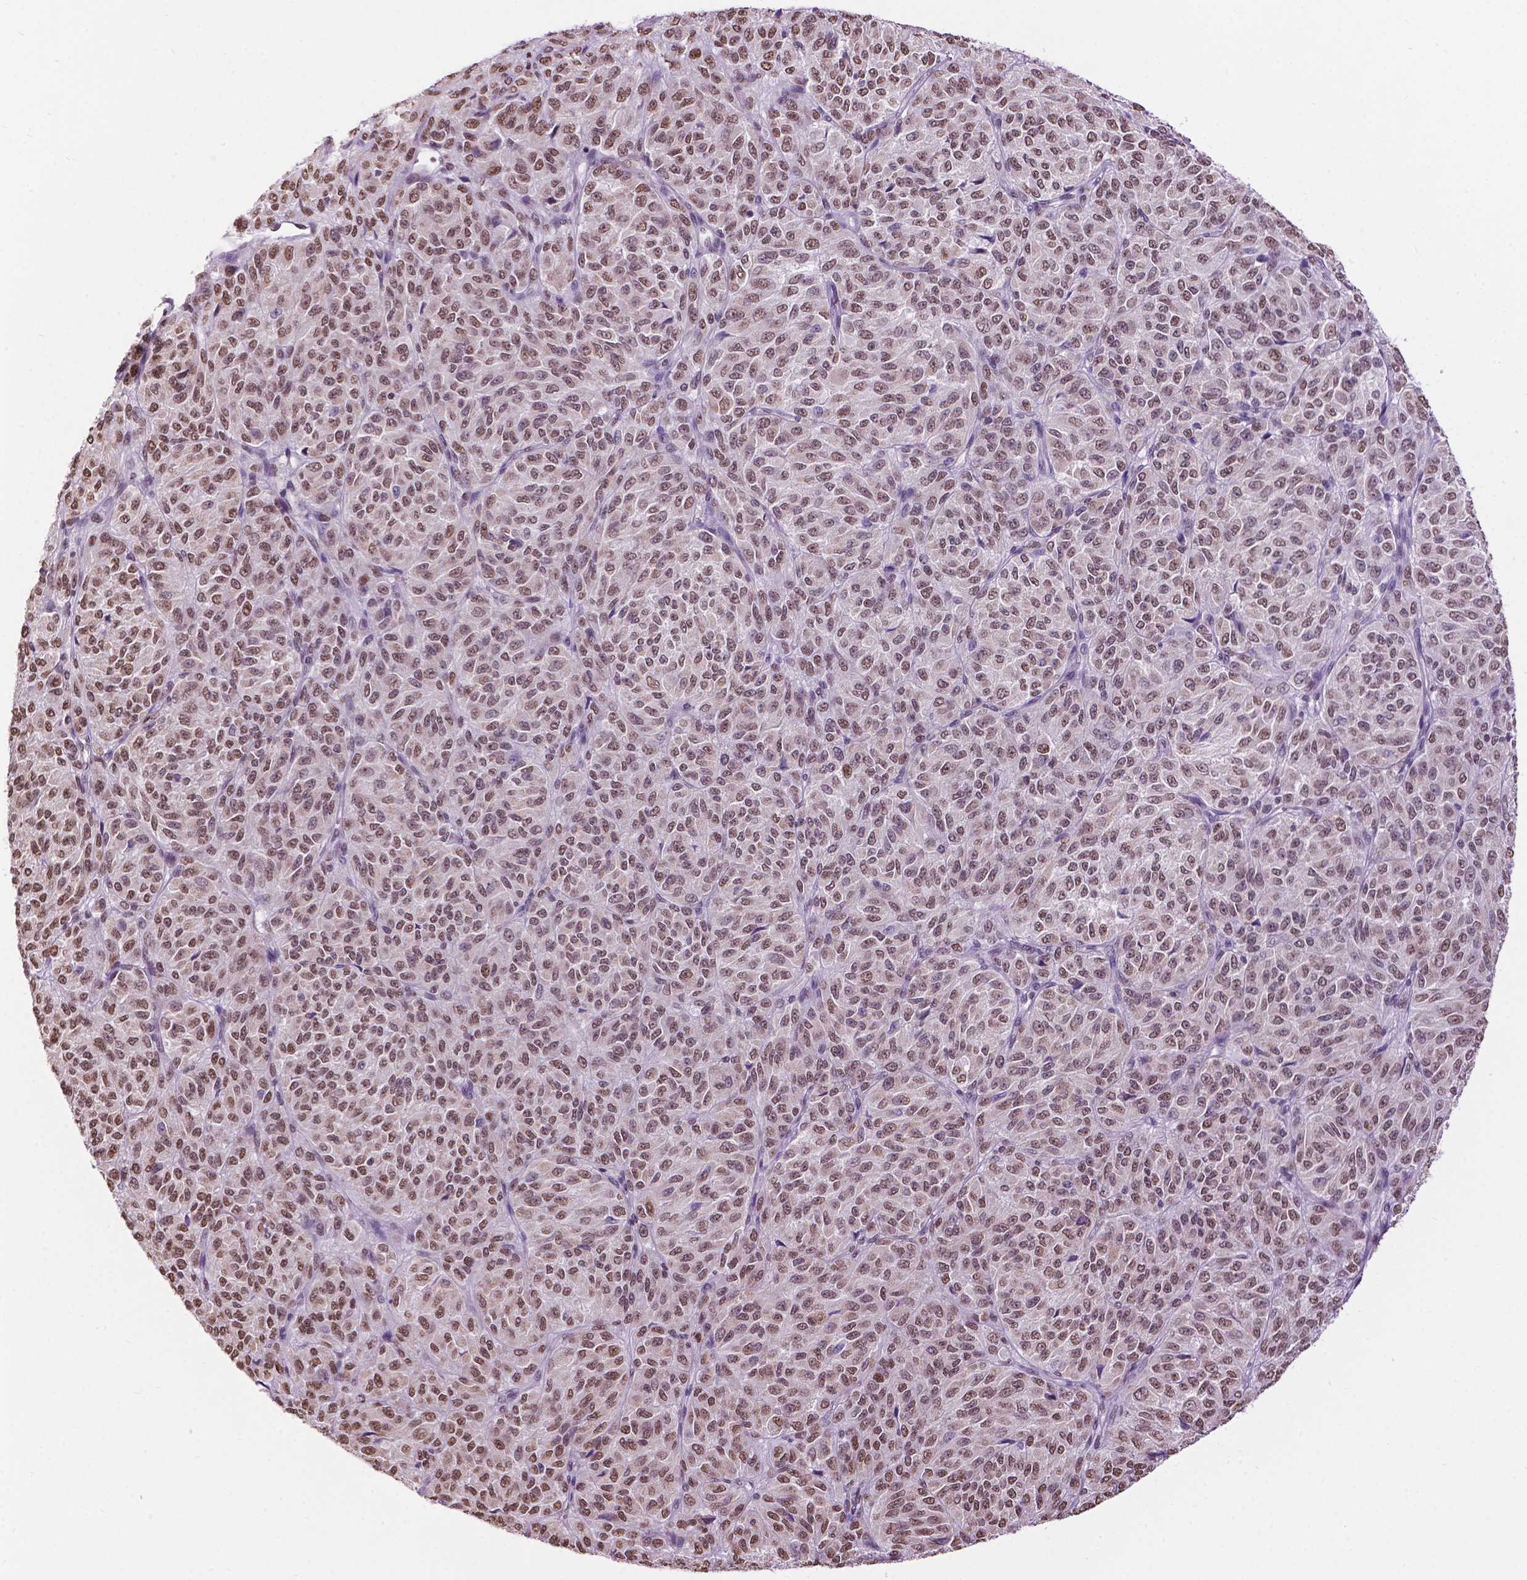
{"staining": {"intensity": "moderate", "quantity": ">75%", "location": "nuclear"}, "tissue": "melanoma", "cell_type": "Tumor cells", "image_type": "cancer", "snomed": [{"axis": "morphology", "description": "Malignant melanoma, Metastatic site"}, {"axis": "topography", "description": "Brain"}], "caption": "The micrograph shows a brown stain indicating the presence of a protein in the nuclear of tumor cells in malignant melanoma (metastatic site).", "gene": "COL23A1", "patient": {"sex": "female", "age": 56}}